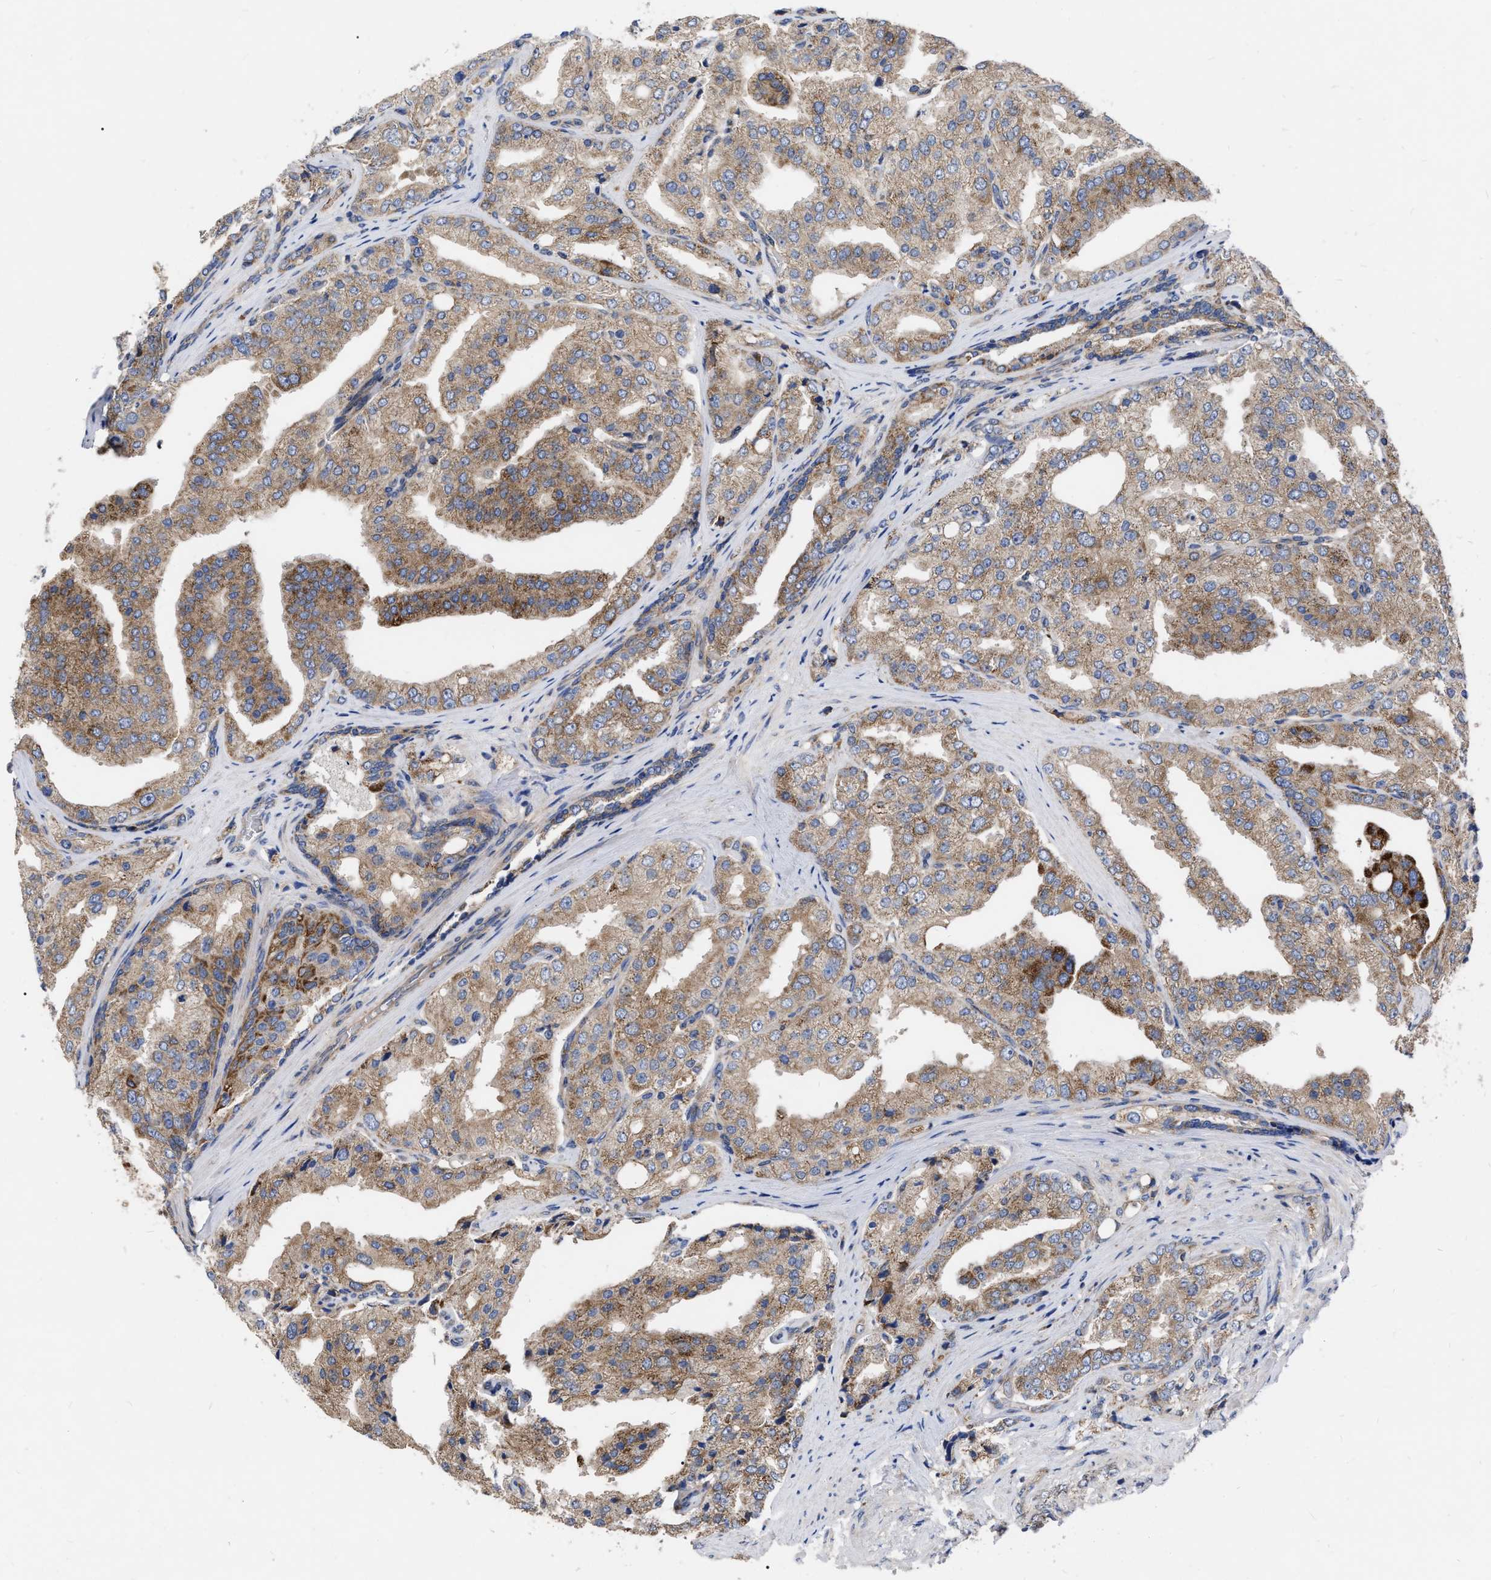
{"staining": {"intensity": "moderate", "quantity": ">75%", "location": "cytoplasmic/membranous"}, "tissue": "prostate cancer", "cell_type": "Tumor cells", "image_type": "cancer", "snomed": [{"axis": "morphology", "description": "Adenocarcinoma, High grade"}, {"axis": "topography", "description": "Prostate"}], "caption": "DAB immunohistochemical staining of prostate cancer (high-grade adenocarcinoma) exhibits moderate cytoplasmic/membranous protein staining in about >75% of tumor cells.", "gene": "CDKN2C", "patient": {"sex": "male", "age": 50}}